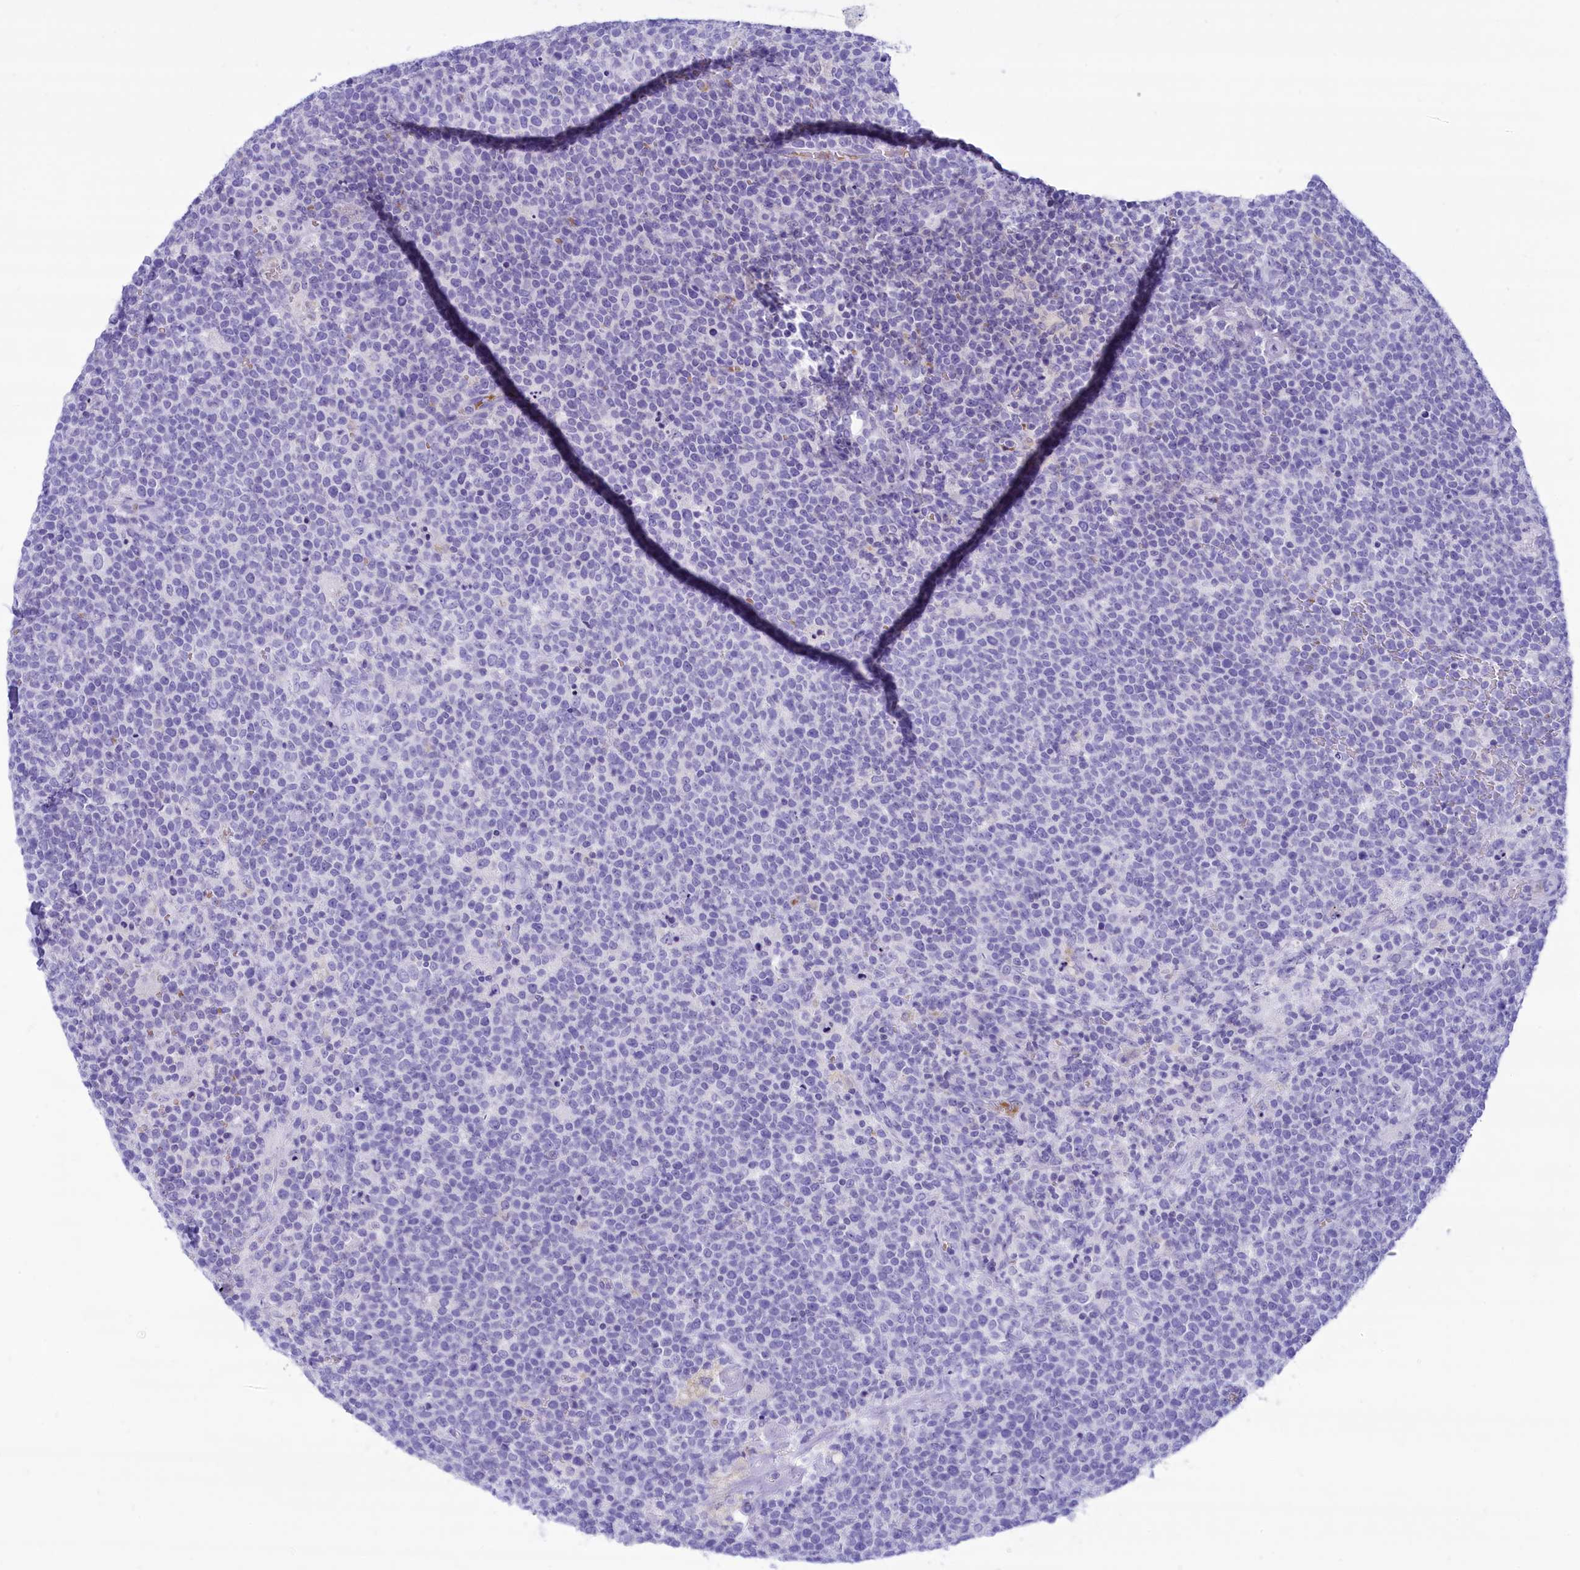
{"staining": {"intensity": "negative", "quantity": "none", "location": "none"}, "tissue": "lymphoma", "cell_type": "Tumor cells", "image_type": "cancer", "snomed": [{"axis": "morphology", "description": "Malignant lymphoma, non-Hodgkin's type, High grade"}, {"axis": "topography", "description": "Lymph node"}], "caption": "Lymphoma stained for a protein using immunohistochemistry shows no positivity tumor cells.", "gene": "GLYATL1", "patient": {"sex": "male", "age": 61}}